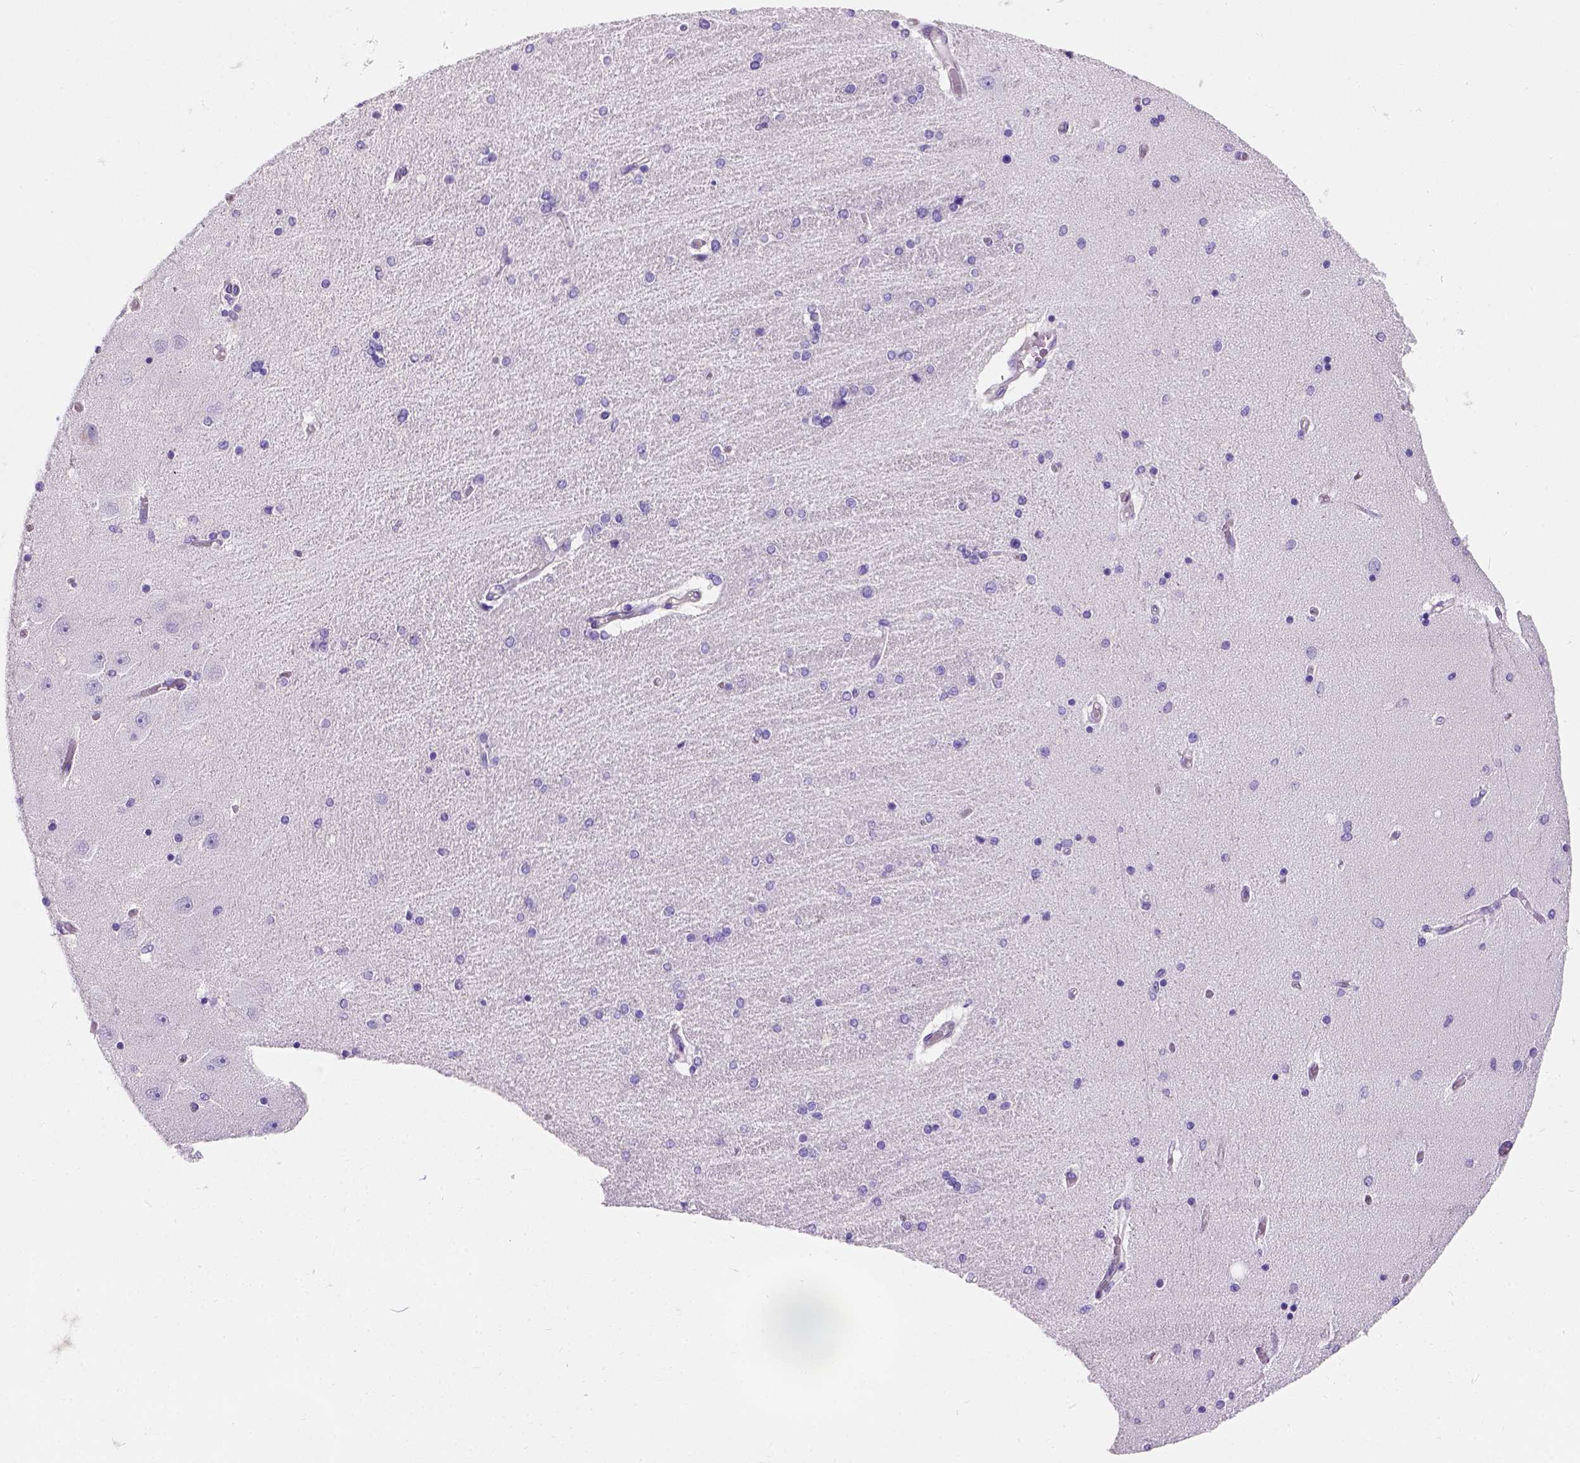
{"staining": {"intensity": "negative", "quantity": "none", "location": "none"}, "tissue": "hippocampus", "cell_type": "Glial cells", "image_type": "normal", "snomed": [{"axis": "morphology", "description": "Normal tissue, NOS"}, {"axis": "topography", "description": "Hippocampus"}], "caption": "Immunohistochemistry (IHC) micrograph of normal human hippocampus stained for a protein (brown), which shows no staining in glial cells. (Stains: DAB (3,3'-diaminobenzidine) immunohistochemistry (IHC) with hematoxylin counter stain, Microscopy: brightfield microscopy at high magnification).", "gene": "PHF7", "patient": {"sex": "female", "age": 54}}